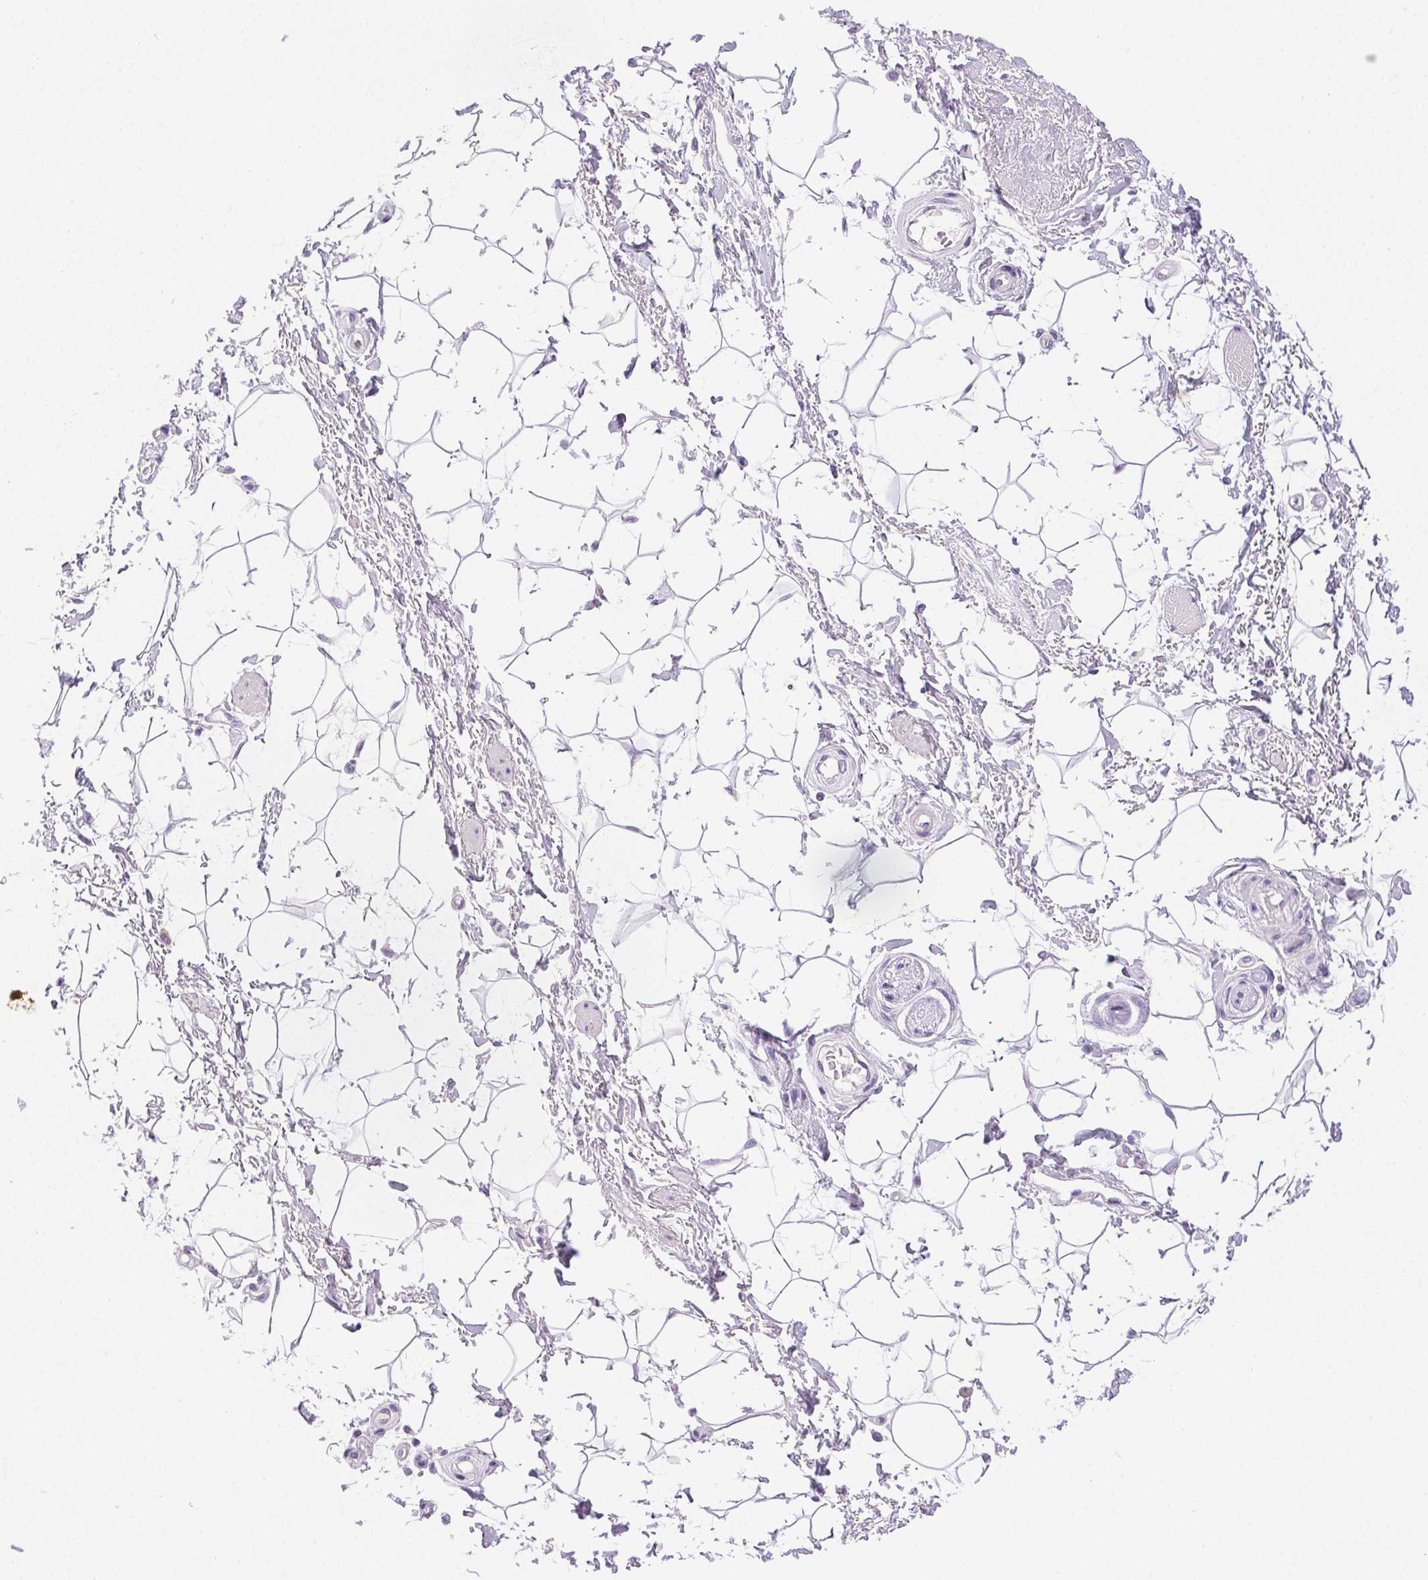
{"staining": {"intensity": "negative", "quantity": "none", "location": "none"}, "tissue": "adipose tissue", "cell_type": "Adipocytes", "image_type": "normal", "snomed": [{"axis": "morphology", "description": "Normal tissue, NOS"}, {"axis": "topography", "description": "Anal"}, {"axis": "topography", "description": "Peripheral nerve tissue"}], "caption": "An IHC image of unremarkable adipose tissue is shown. There is no staining in adipocytes of adipose tissue.", "gene": "EMX2", "patient": {"sex": "male", "age": 51}}